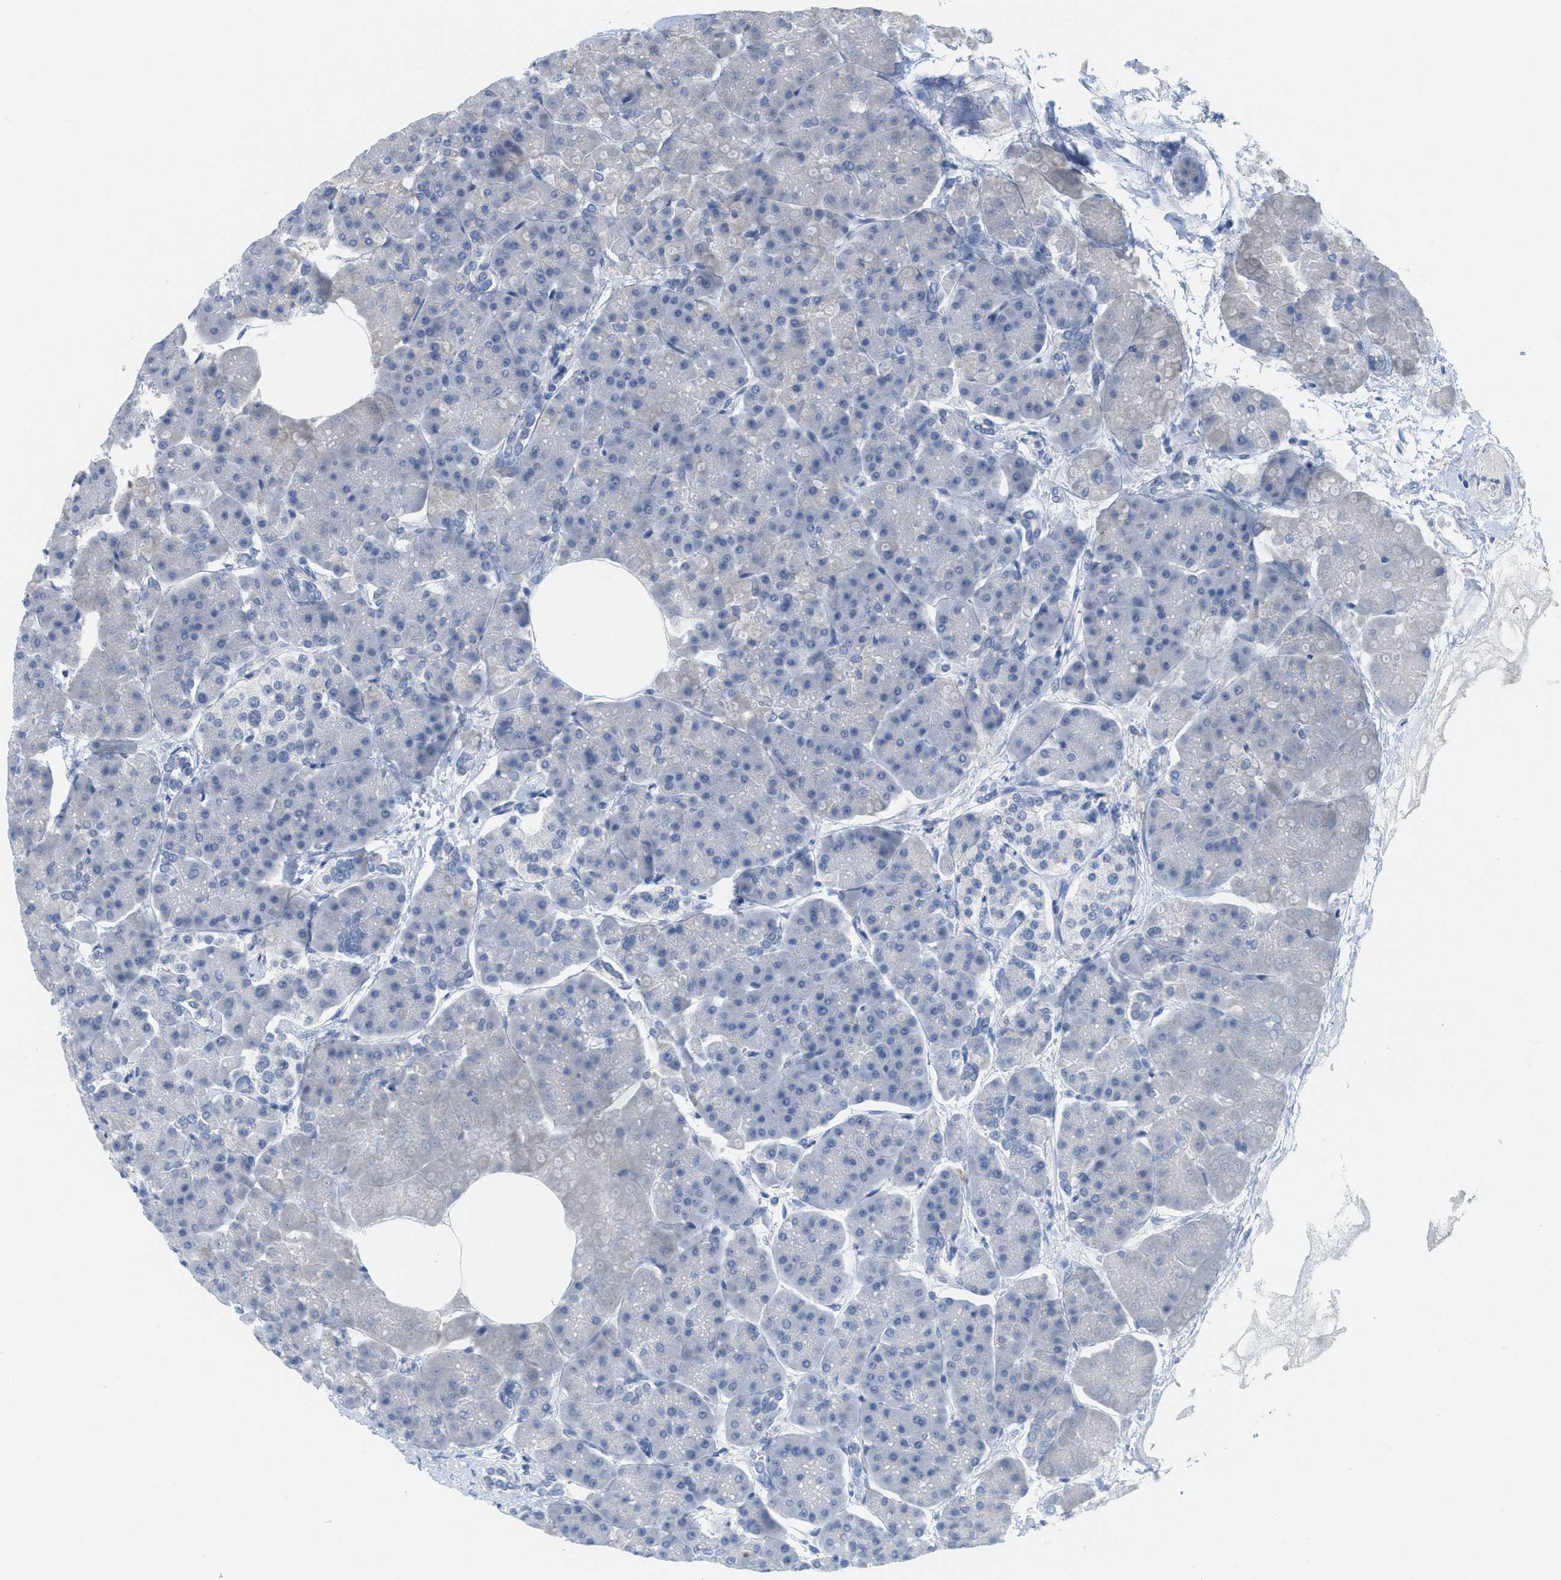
{"staining": {"intensity": "negative", "quantity": "none", "location": "none"}, "tissue": "pancreas", "cell_type": "Exocrine glandular cells", "image_type": "normal", "snomed": [{"axis": "morphology", "description": "Normal tissue, NOS"}, {"axis": "topography", "description": "Pancreas"}], "caption": "The micrograph reveals no significant expression in exocrine glandular cells of pancreas.", "gene": "HSF2", "patient": {"sex": "female", "age": 70}}